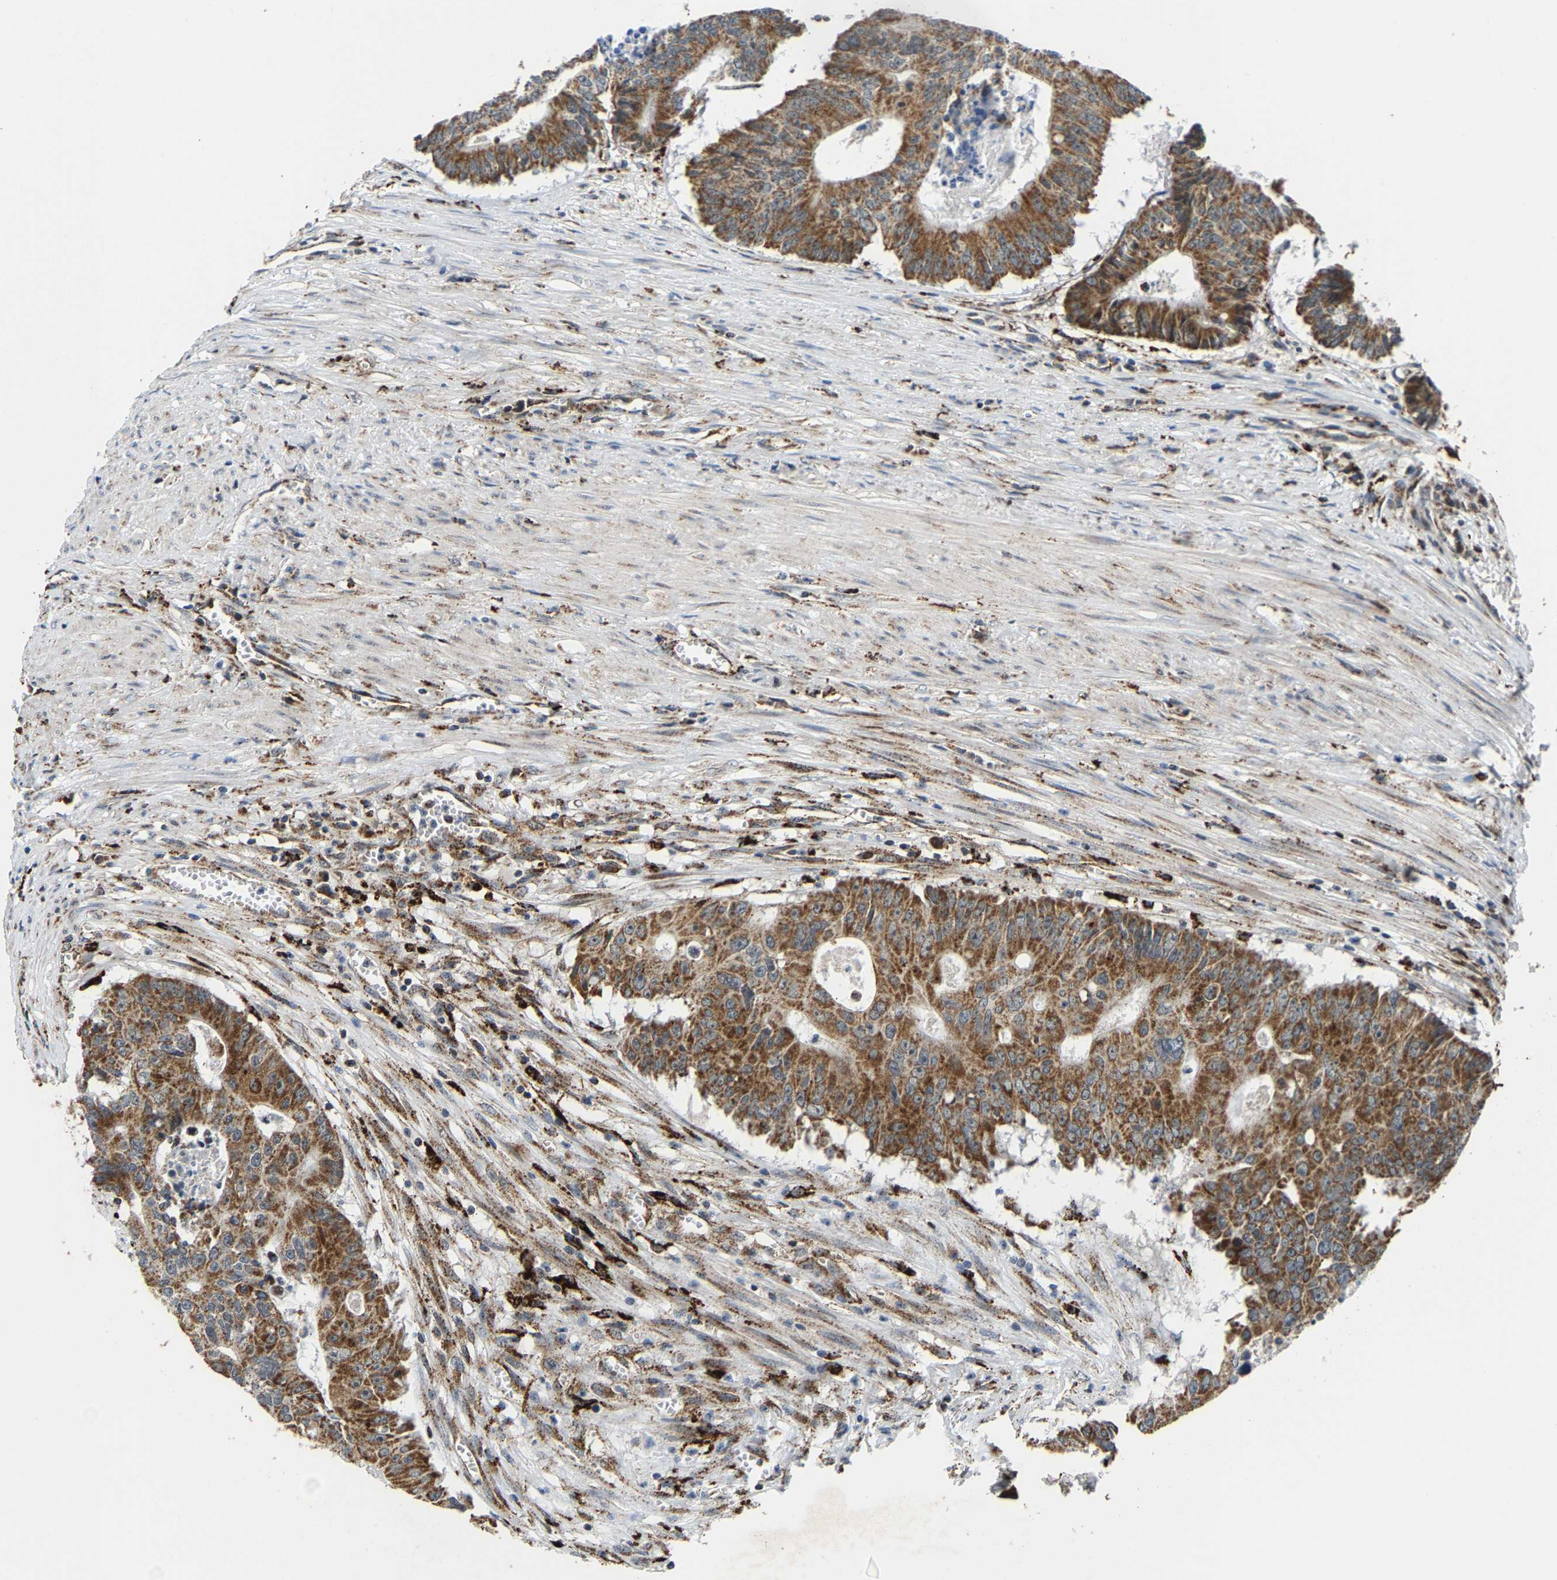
{"staining": {"intensity": "moderate", "quantity": ">75%", "location": "cytoplasmic/membranous"}, "tissue": "colorectal cancer", "cell_type": "Tumor cells", "image_type": "cancer", "snomed": [{"axis": "morphology", "description": "Adenocarcinoma, NOS"}, {"axis": "topography", "description": "Colon"}], "caption": "This is an image of IHC staining of adenocarcinoma (colorectal), which shows moderate expression in the cytoplasmic/membranous of tumor cells.", "gene": "GIMAP7", "patient": {"sex": "male", "age": 87}}